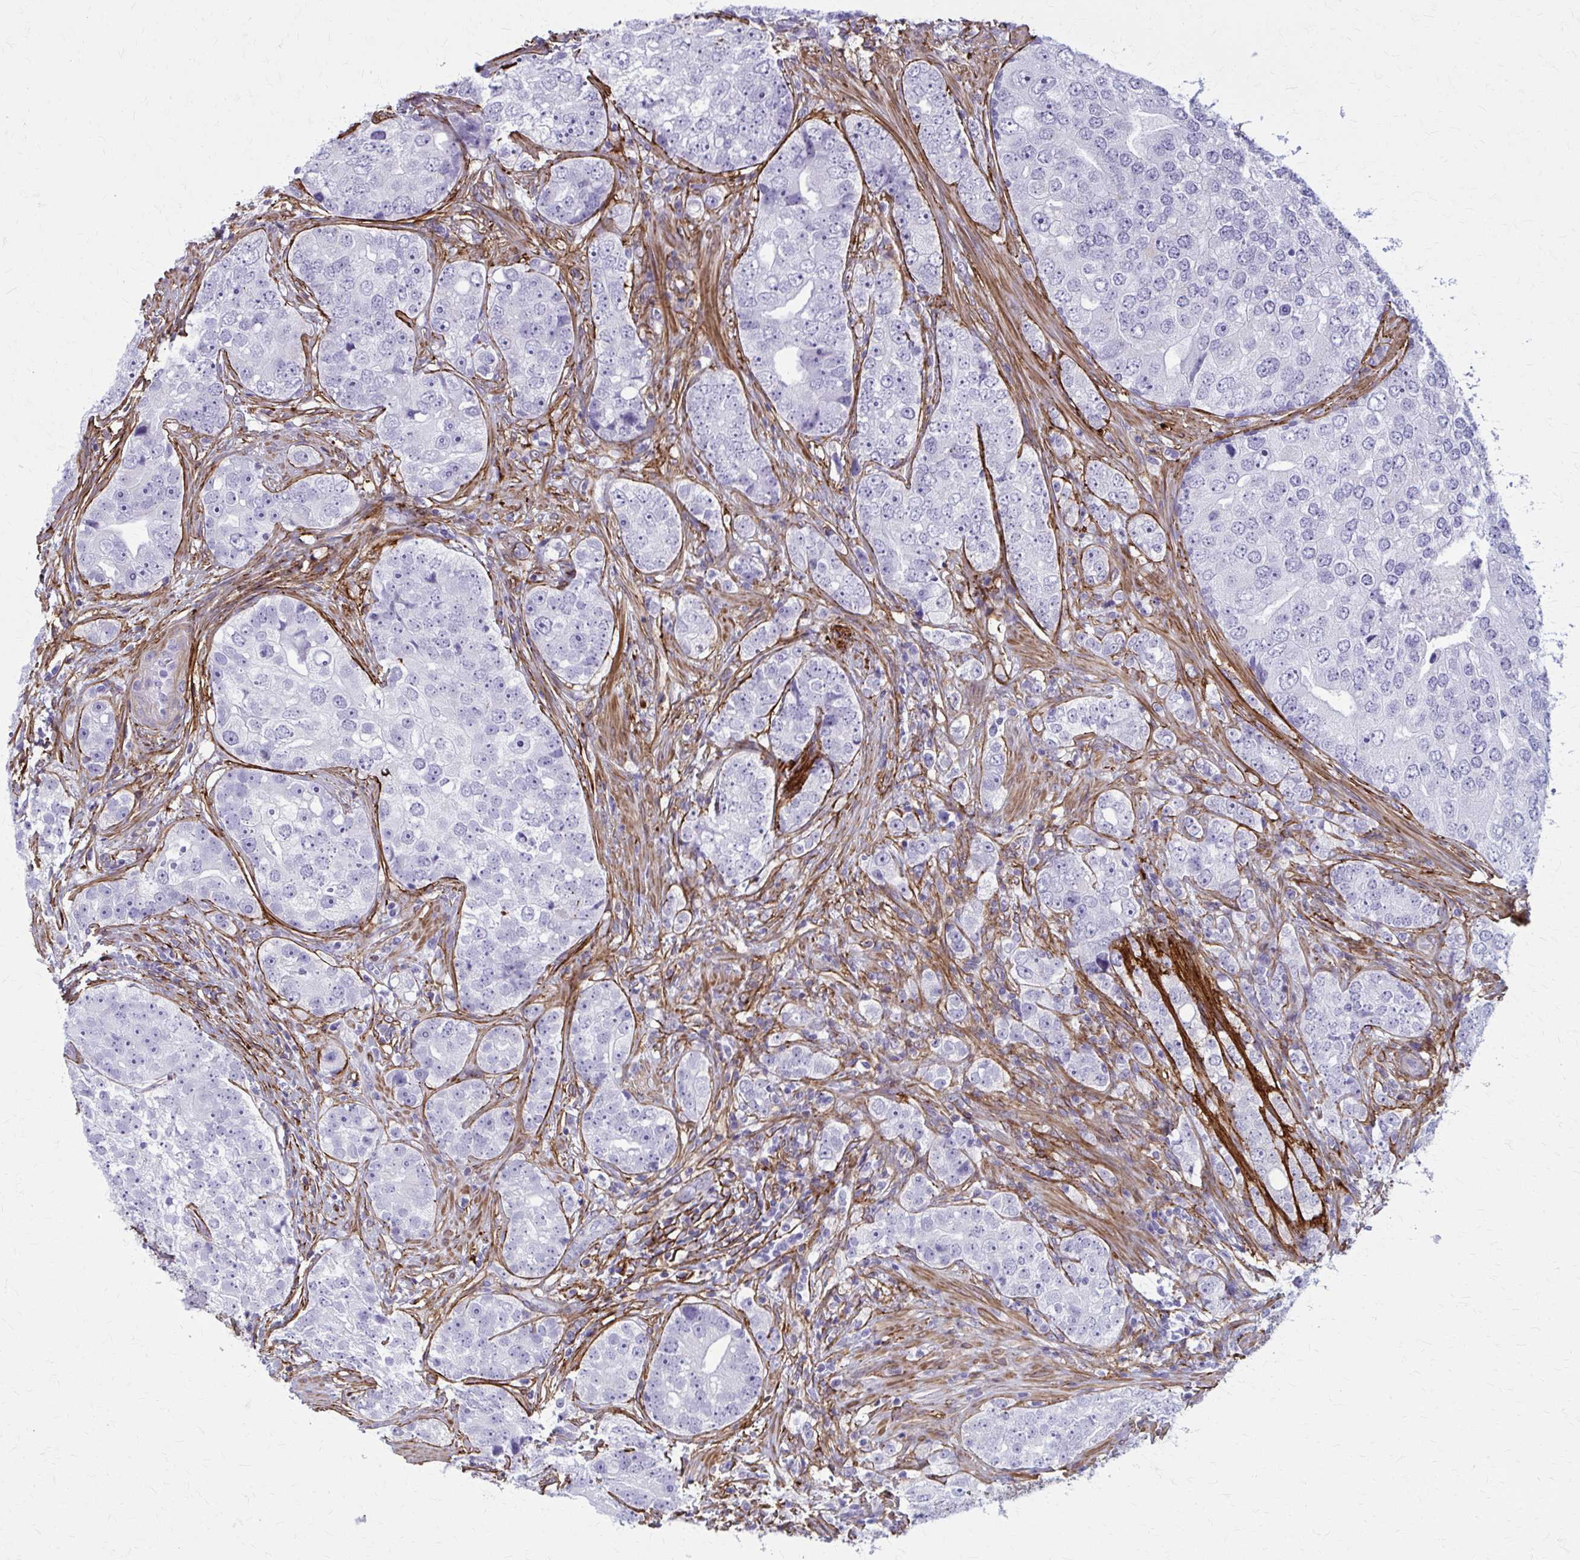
{"staining": {"intensity": "negative", "quantity": "none", "location": "none"}, "tissue": "prostate cancer", "cell_type": "Tumor cells", "image_type": "cancer", "snomed": [{"axis": "morphology", "description": "Adenocarcinoma, High grade"}, {"axis": "topography", "description": "Prostate"}], "caption": "Tumor cells are negative for protein expression in human prostate cancer. Nuclei are stained in blue.", "gene": "AKAP12", "patient": {"sex": "male", "age": 60}}